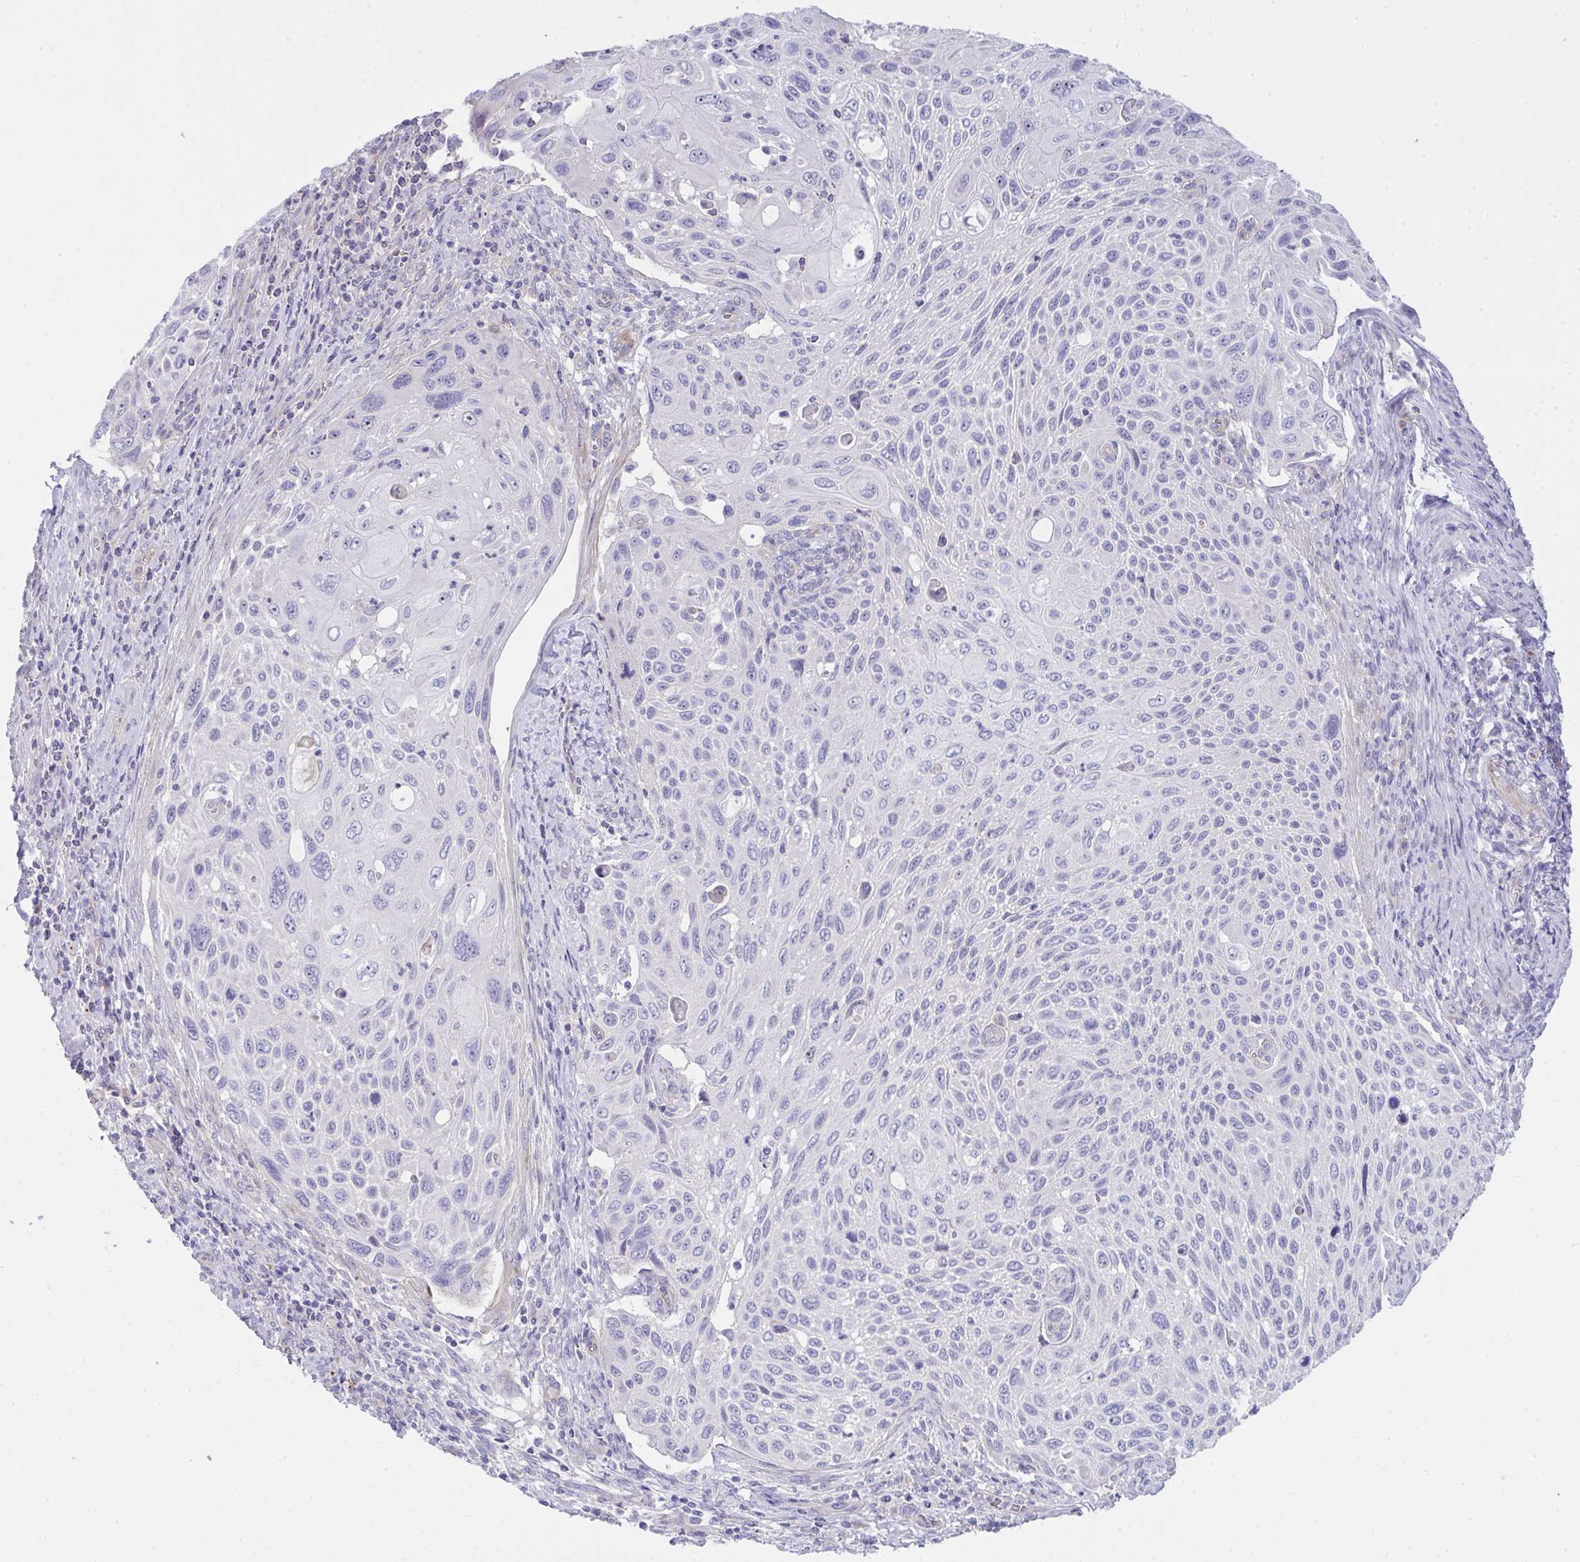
{"staining": {"intensity": "negative", "quantity": "none", "location": "none"}, "tissue": "cervical cancer", "cell_type": "Tumor cells", "image_type": "cancer", "snomed": [{"axis": "morphology", "description": "Squamous cell carcinoma, NOS"}, {"axis": "topography", "description": "Cervix"}], "caption": "This is an immunohistochemistry (IHC) photomicrograph of cervical cancer (squamous cell carcinoma). There is no staining in tumor cells.", "gene": "LRRC36", "patient": {"sex": "female", "age": 70}}